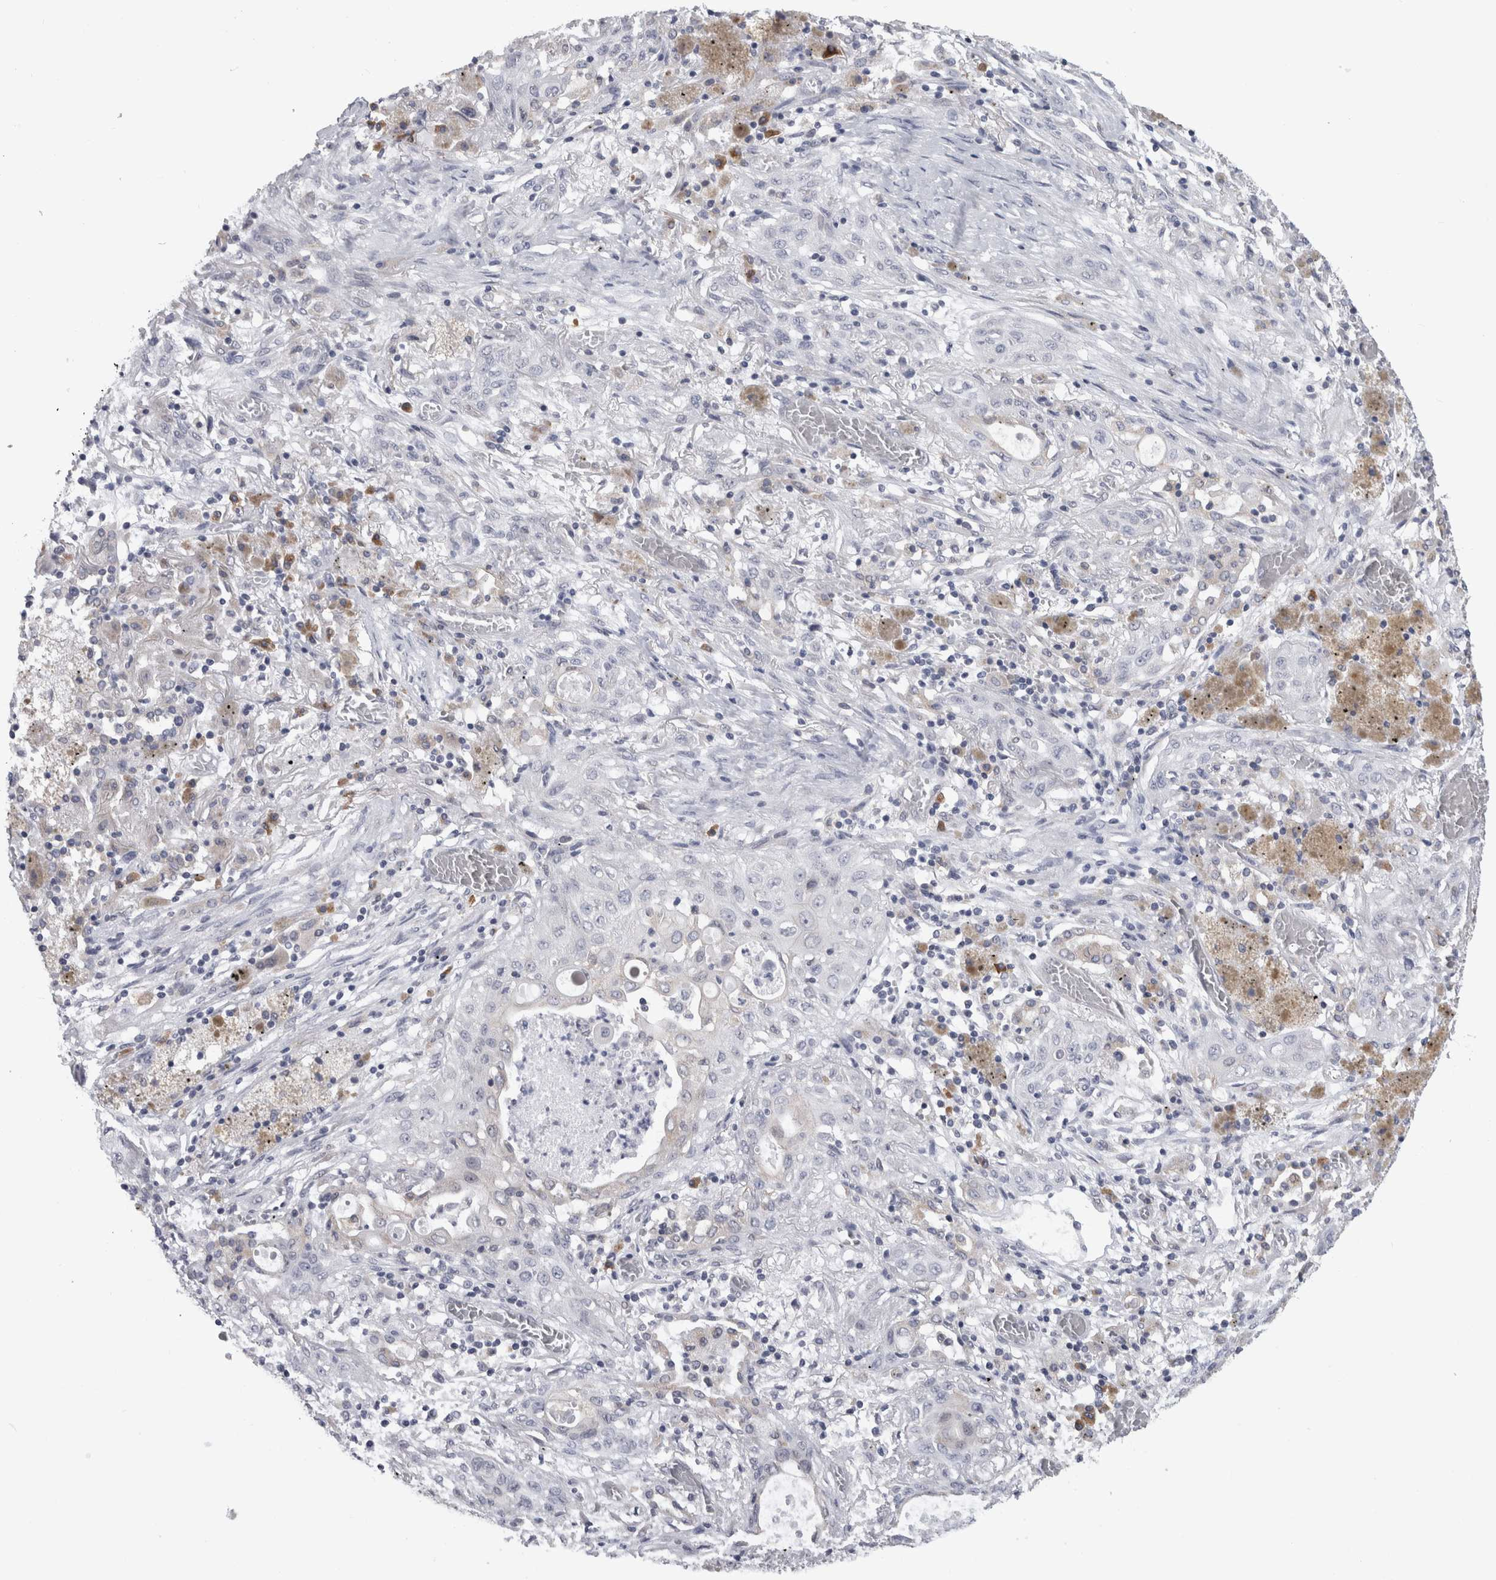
{"staining": {"intensity": "negative", "quantity": "none", "location": "none"}, "tissue": "lung cancer", "cell_type": "Tumor cells", "image_type": "cancer", "snomed": [{"axis": "morphology", "description": "Squamous cell carcinoma, NOS"}, {"axis": "topography", "description": "Lung"}], "caption": "Human squamous cell carcinoma (lung) stained for a protein using immunohistochemistry (IHC) shows no expression in tumor cells.", "gene": "TMEM242", "patient": {"sex": "female", "age": 47}}